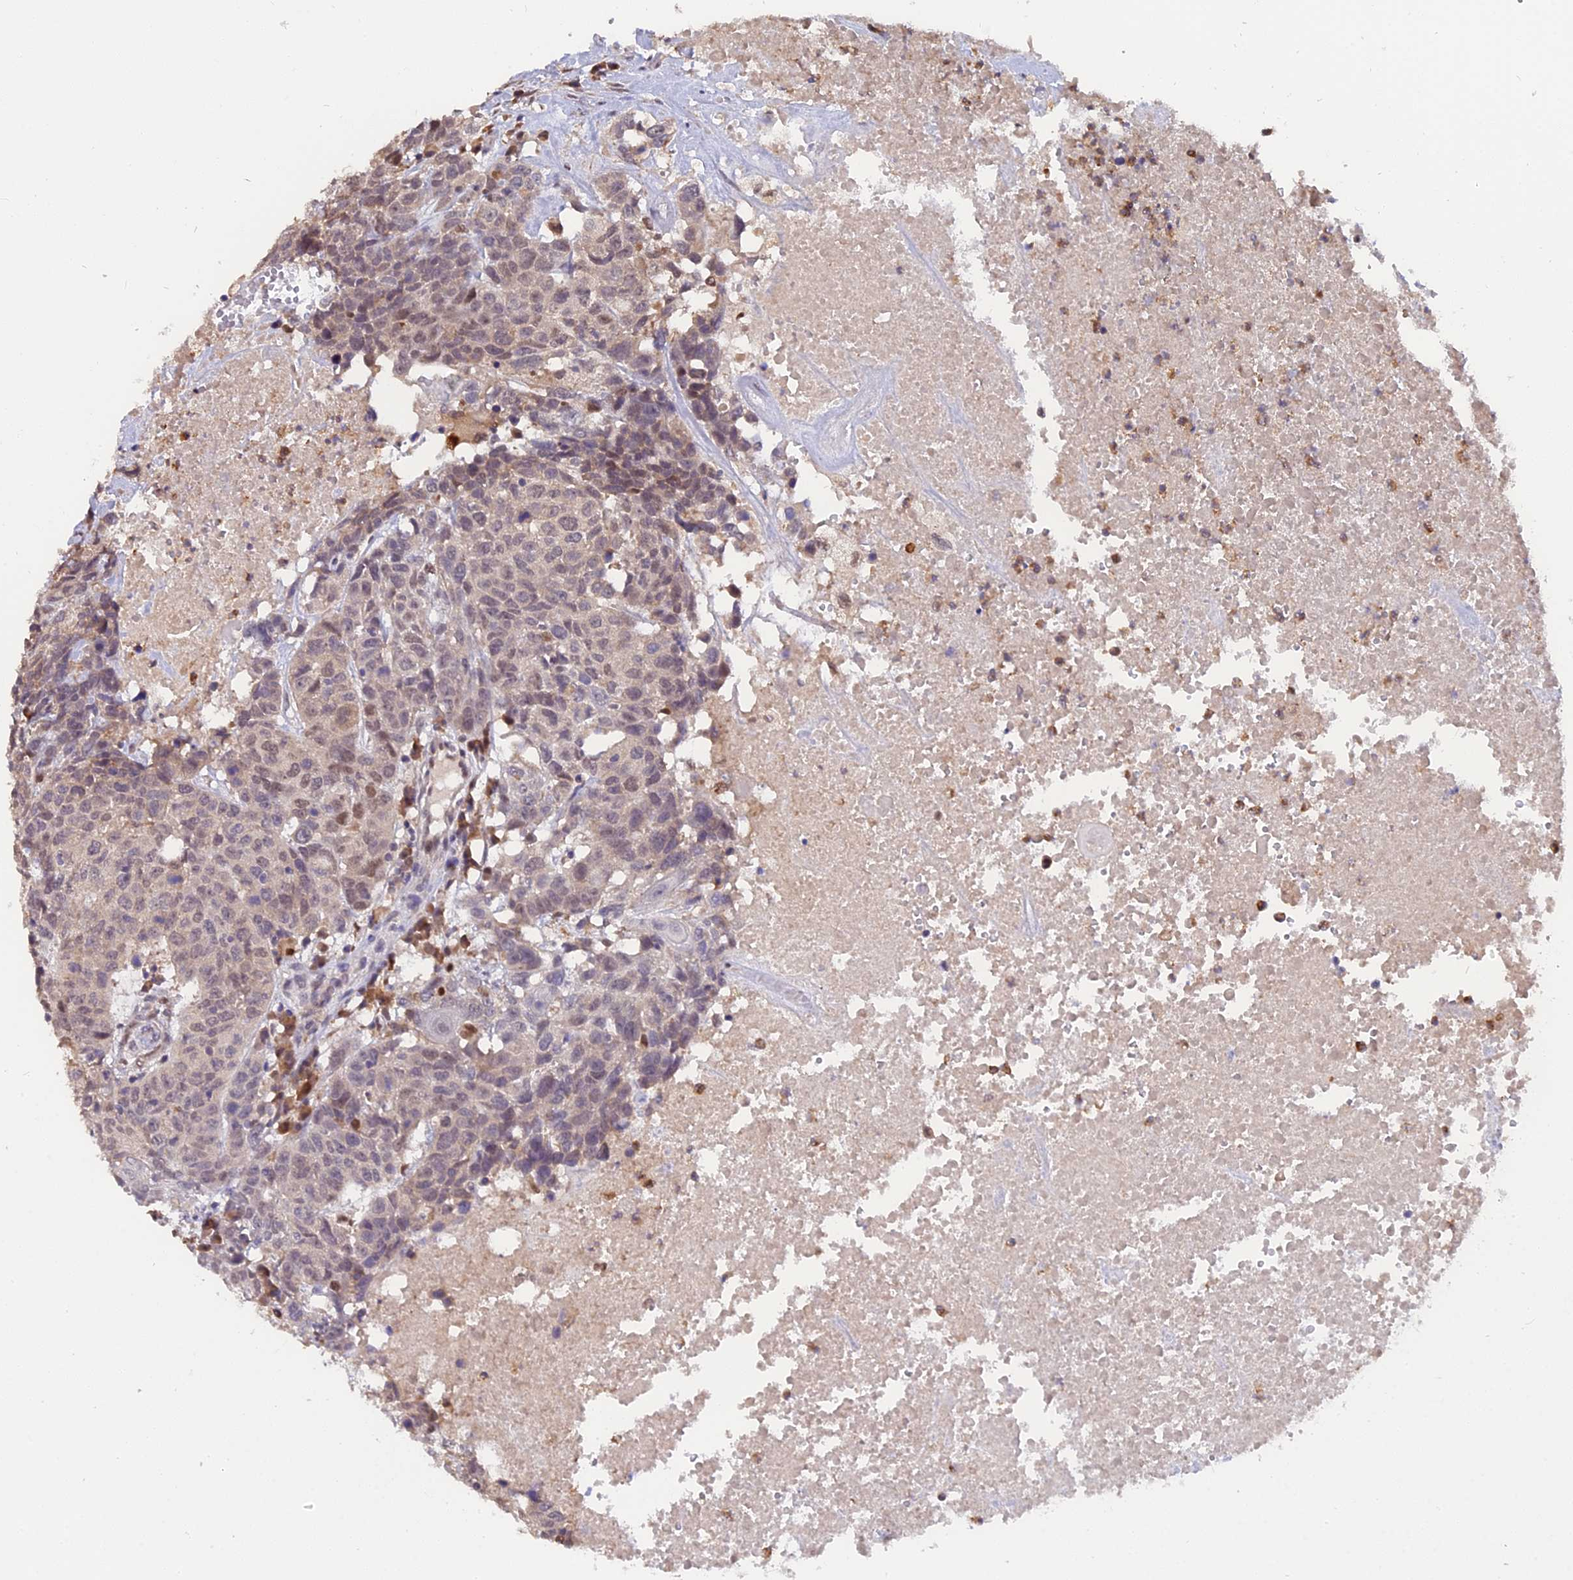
{"staining": {"intensity": "weak", "quantity": "25%-75%", "location": "nuclear"}, "tissue": "head and neck cancer", "cell_type": "Tumor cells", "image_type": "cancer", "snomed": [{"axis": "morphology", "description": "Squamous cell carcinoma, NOS"}, {"axis": "topography", "description": "Head-Neck"}], "caption": "Immunohistochemistry of head and neck squamous cell carcinoma demonstrates low levels of weak nuclear expression in about 25%-75% of tumor cells.", "gene": "FAM118B", "patient": {"sex": "male", "age": 66}}